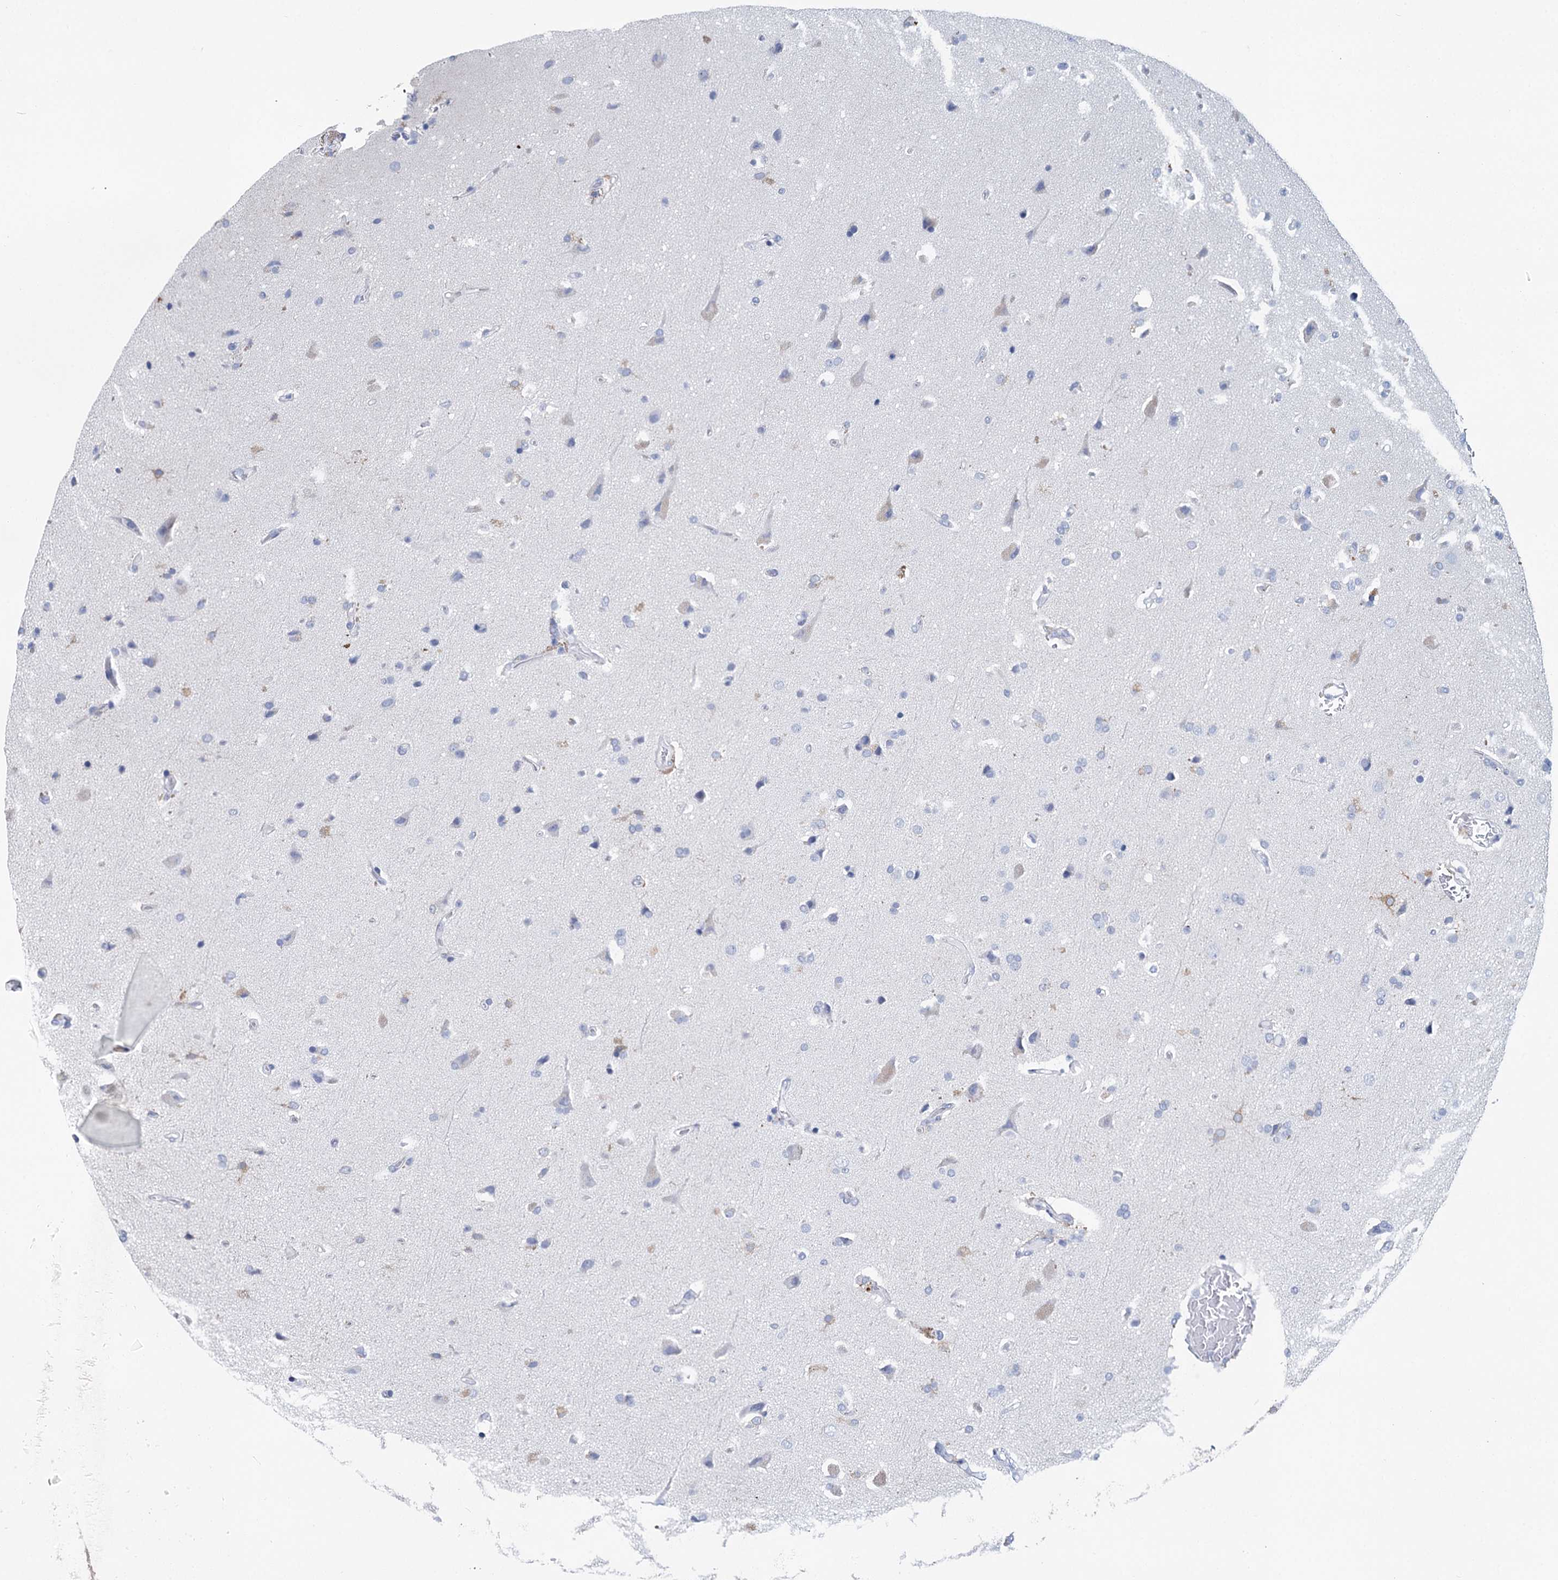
{"staining": {"intensity": "negative", "quantity": "none", "location": "none"}, "tissue": "glioma", "cell_type": "Tumor cells", "image_type": "cancer", "snomed": [{"axis": "morphology", "description": "Glioma, malignant, High grade"}, {"axis": "topography", "description": "Brain"}], "caption": "IHC of human glioma demonstrates no staining in tumor cells. (Immunohistochemistry (ihc), brightfield microscopy, high magnification).", "gene": "METTL7B", "patient": {"sex": "male", "age": 72}}